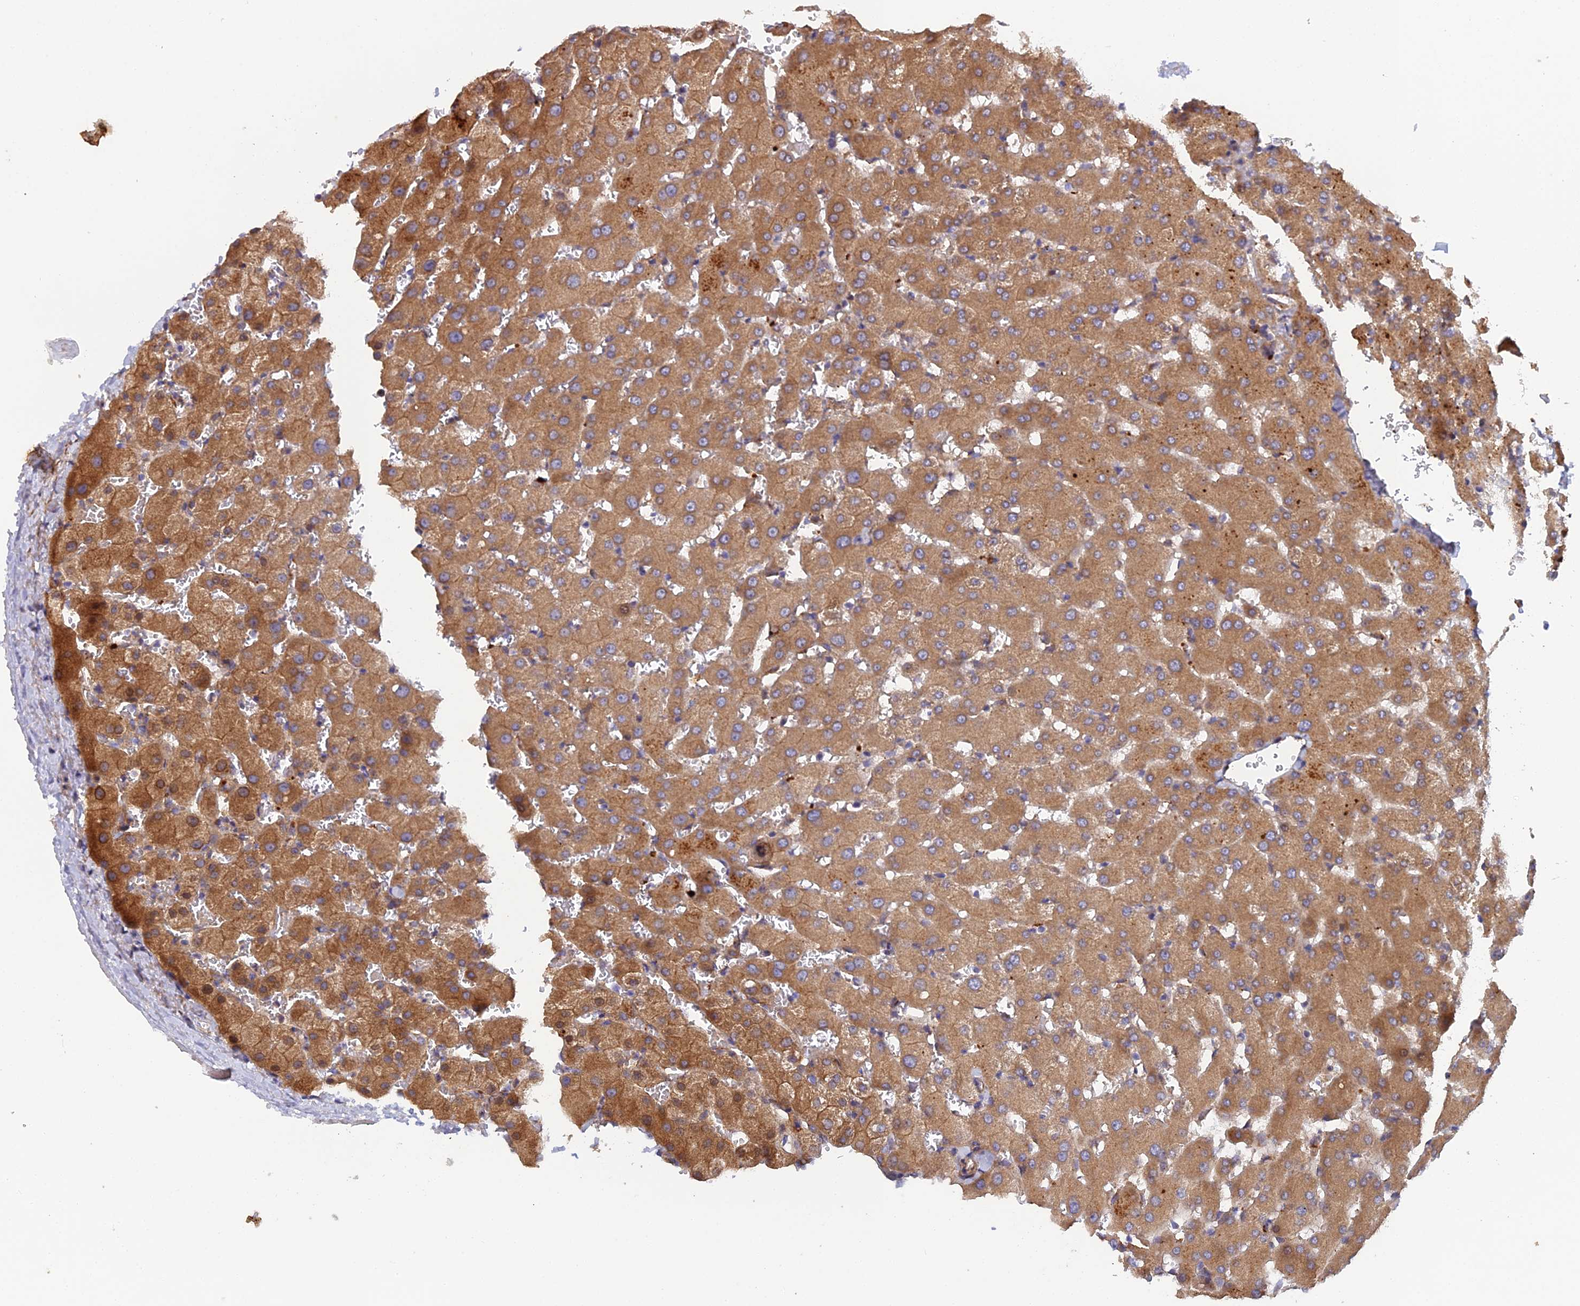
{"staining": {"intensity": "moderate", "quantity": ">75%", "location": "cytoplasmic/membranous"}, "tissue": "liver", "cell_type": "Cholangiocytes", "image_type": "normal", "snomed": [{"axis": "morphology", "description": "Normal tissue, NOS"}, {"axis": "topography", "description": "Liver"}], "caption": "Immunohistochemistry (IHC) of unremarkable liver exhibits medium levels of moderate cytoplasmic/membranous expression in about >75% of cholangiocytes. The staining was performed using DAB (3,3'-diaminobenzidine), with brown indicating positive protein expression. Nuclei are stained blue with hematoxylin.", "gene": "RALGAPA2", "patient": {"sex": "female", "age": 63}}